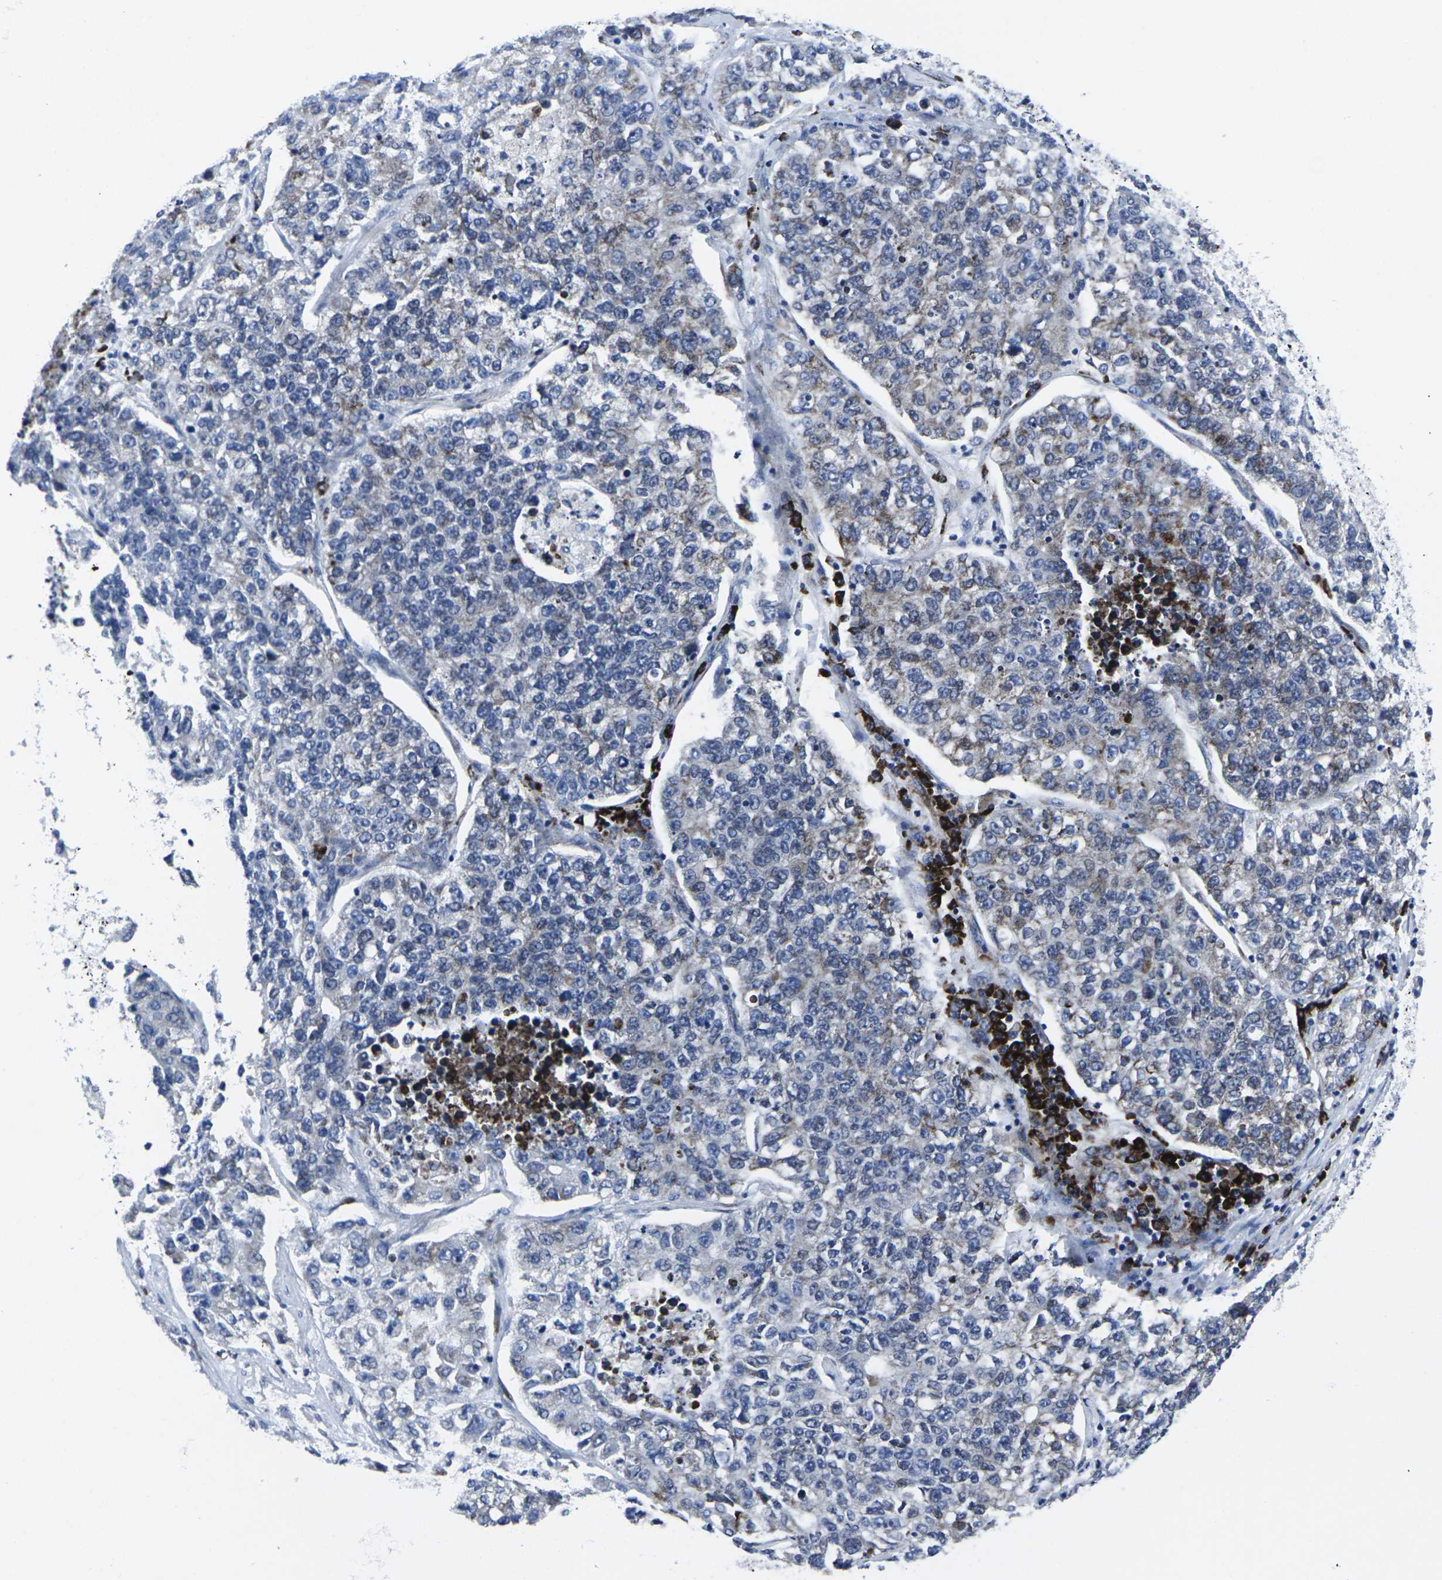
{"staining": {"intensity": "moderate", "quantity": "<25%", "location": "cytoplasmic/membranous"}, "tissue": "lung cancer", "cell_type": "Tumor cells", "image_type": "cancer", "snomed": [{"axis": "morphology", "description": "Adenocarcinoma, NOS"}, {"axis": "topography", "description": "Lung"}], "caption": "A high-resolution histopathology image shows immunohistochemistry staining of lung cancer, which exhibits moderate cytoplasmic/membranous expression in about <25% of tumor cells. (Brightfield microscopy of DAB IHC at high magnification).", "gene": "RPN1", "patient": {"sex": "male", "age": 49}}